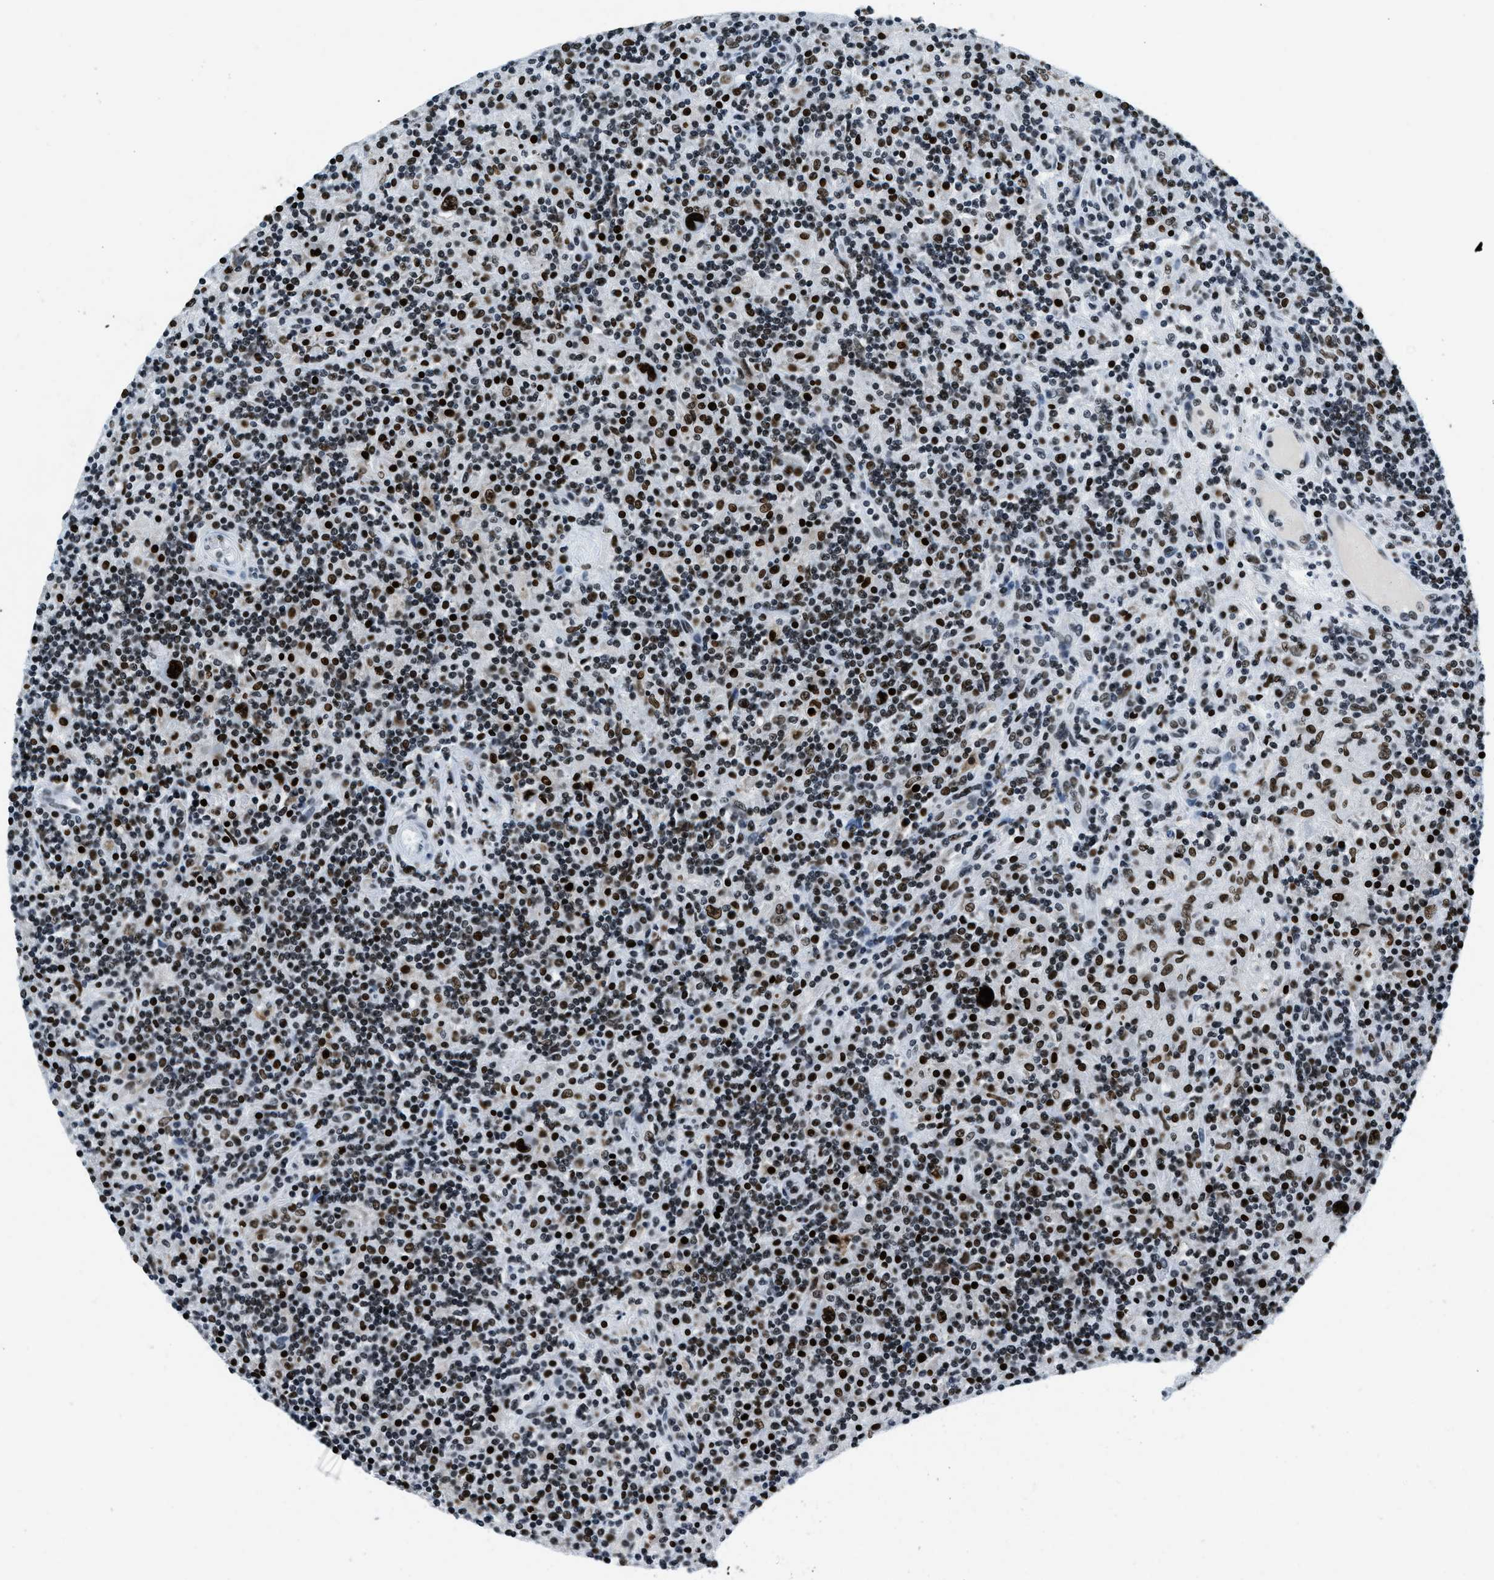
{"staining": {"intensity": "strong", "quantity": ">75%", "location": "nuclear"}, "tissue": "lymphoma", "cell_type": "Tumor cells", "image_type": "cancer", "snomed": [{"axis": "morphology", "description": "Hodgkin's disease, NOS"}, {"axis": "topography", "description": "Lymph node"}], "caption": "DAB (3,3'-diaminobenzidine) immunohistochemical staining of Hodgkin's disease exhibits strong nuclear protein positivity in approximately >75% of tumor cells. The staining was performed using DAB (3,3'-diaminobenzidine) to visualize the protein expression in brown, while the nuclei were stained in blue with hematoxylin (Magnification: 20x).", "gene": "TOP1", "patient": {"sex": "male", "age": 70}}